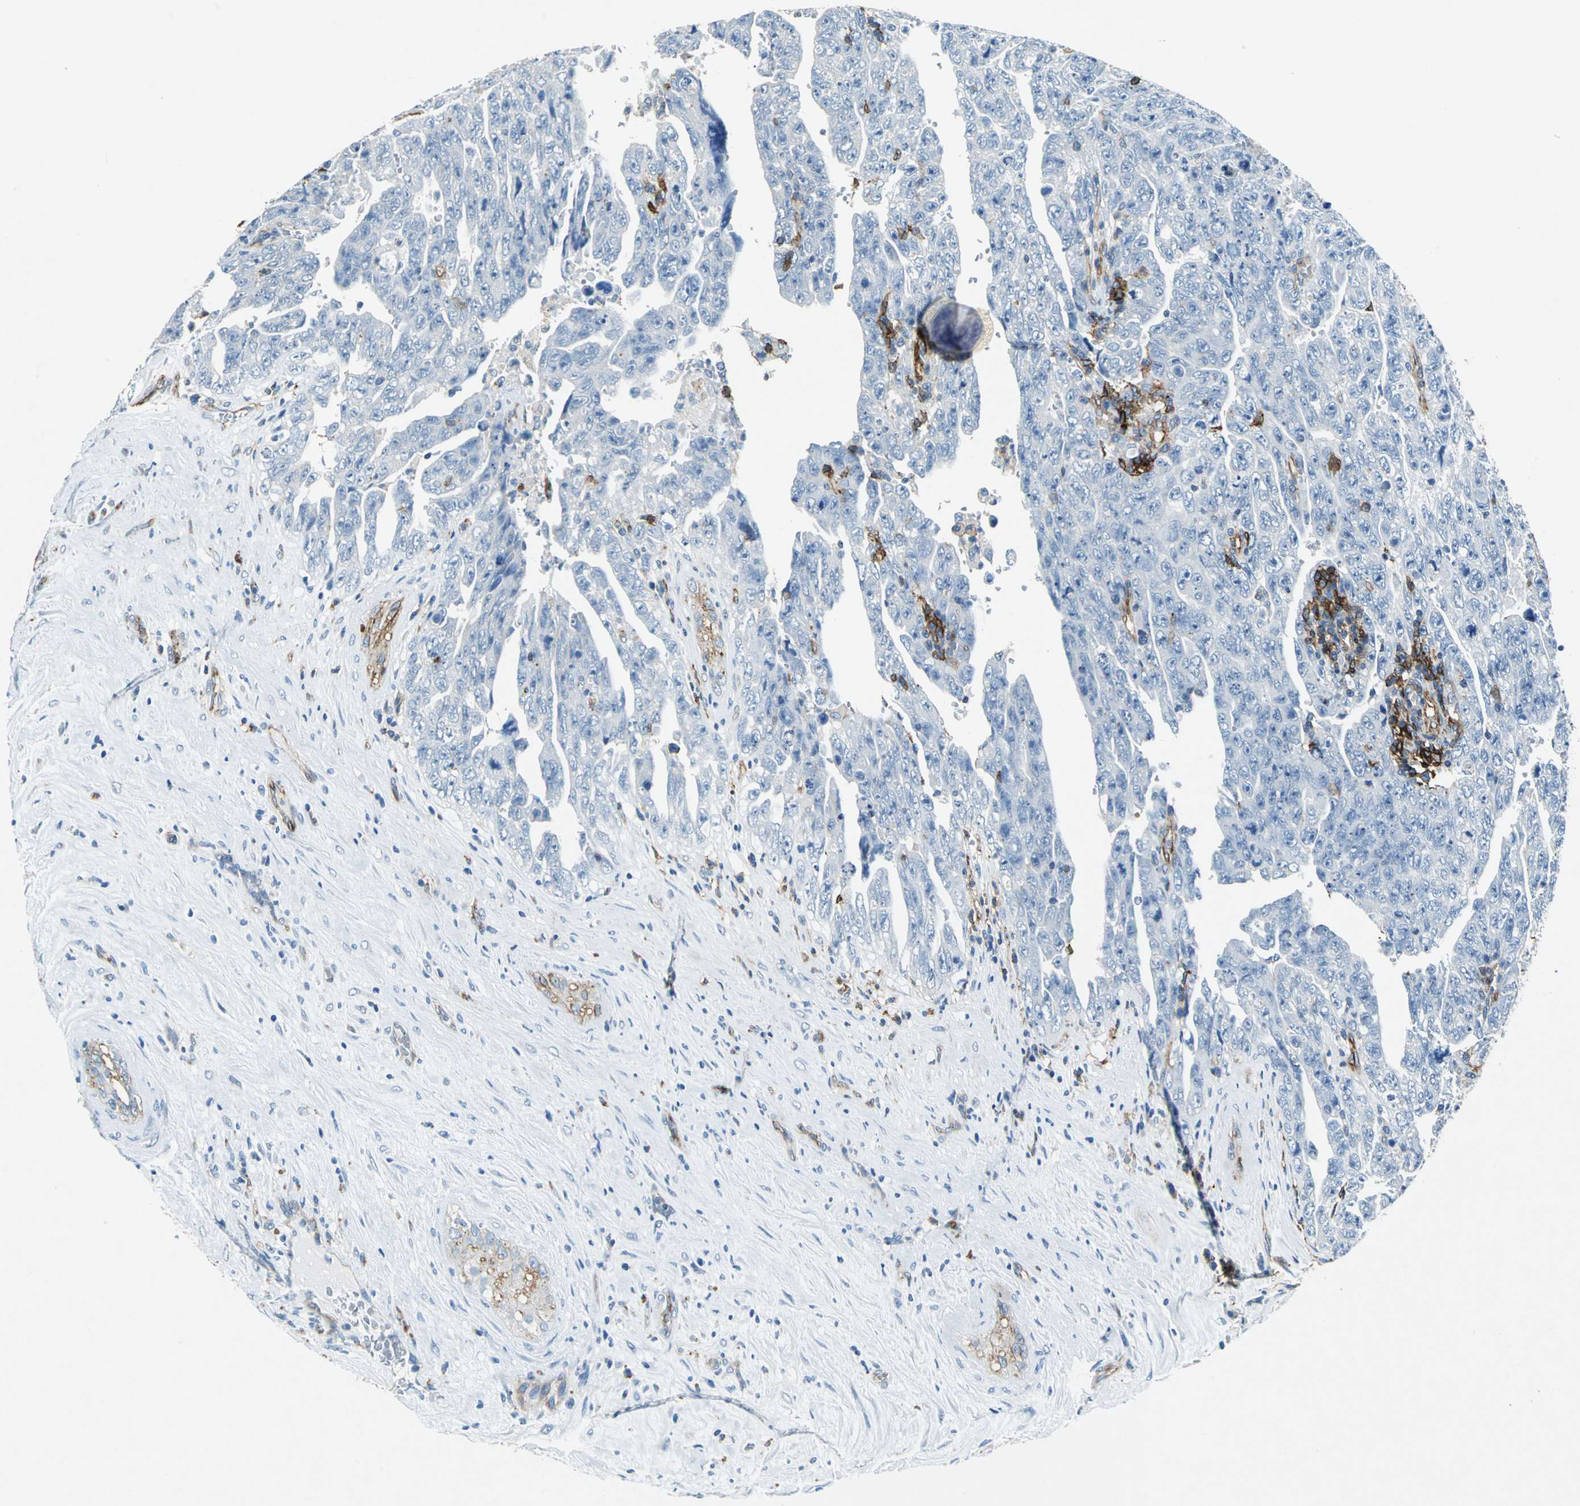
{"staining": {"intensity": "negative", "quantity": "none", "location": "none"}, "tissue": "testis cancer", "cell_type": "Tumor cells", "image_type": "cancer", "snomed": [{"axis": "morphology", "description": "Carcinoma, Embryonal, NOS"}, {"axis": "topography", "description": "Testis"}], "caption": "This is a photomicrograph of immunohistochemistry (IHC) staining of testis embryonal carcinoma, which shows no positivity in tumor cells.", "gene": "RPS13", "patient": {"sex": "male", "age": 28}}